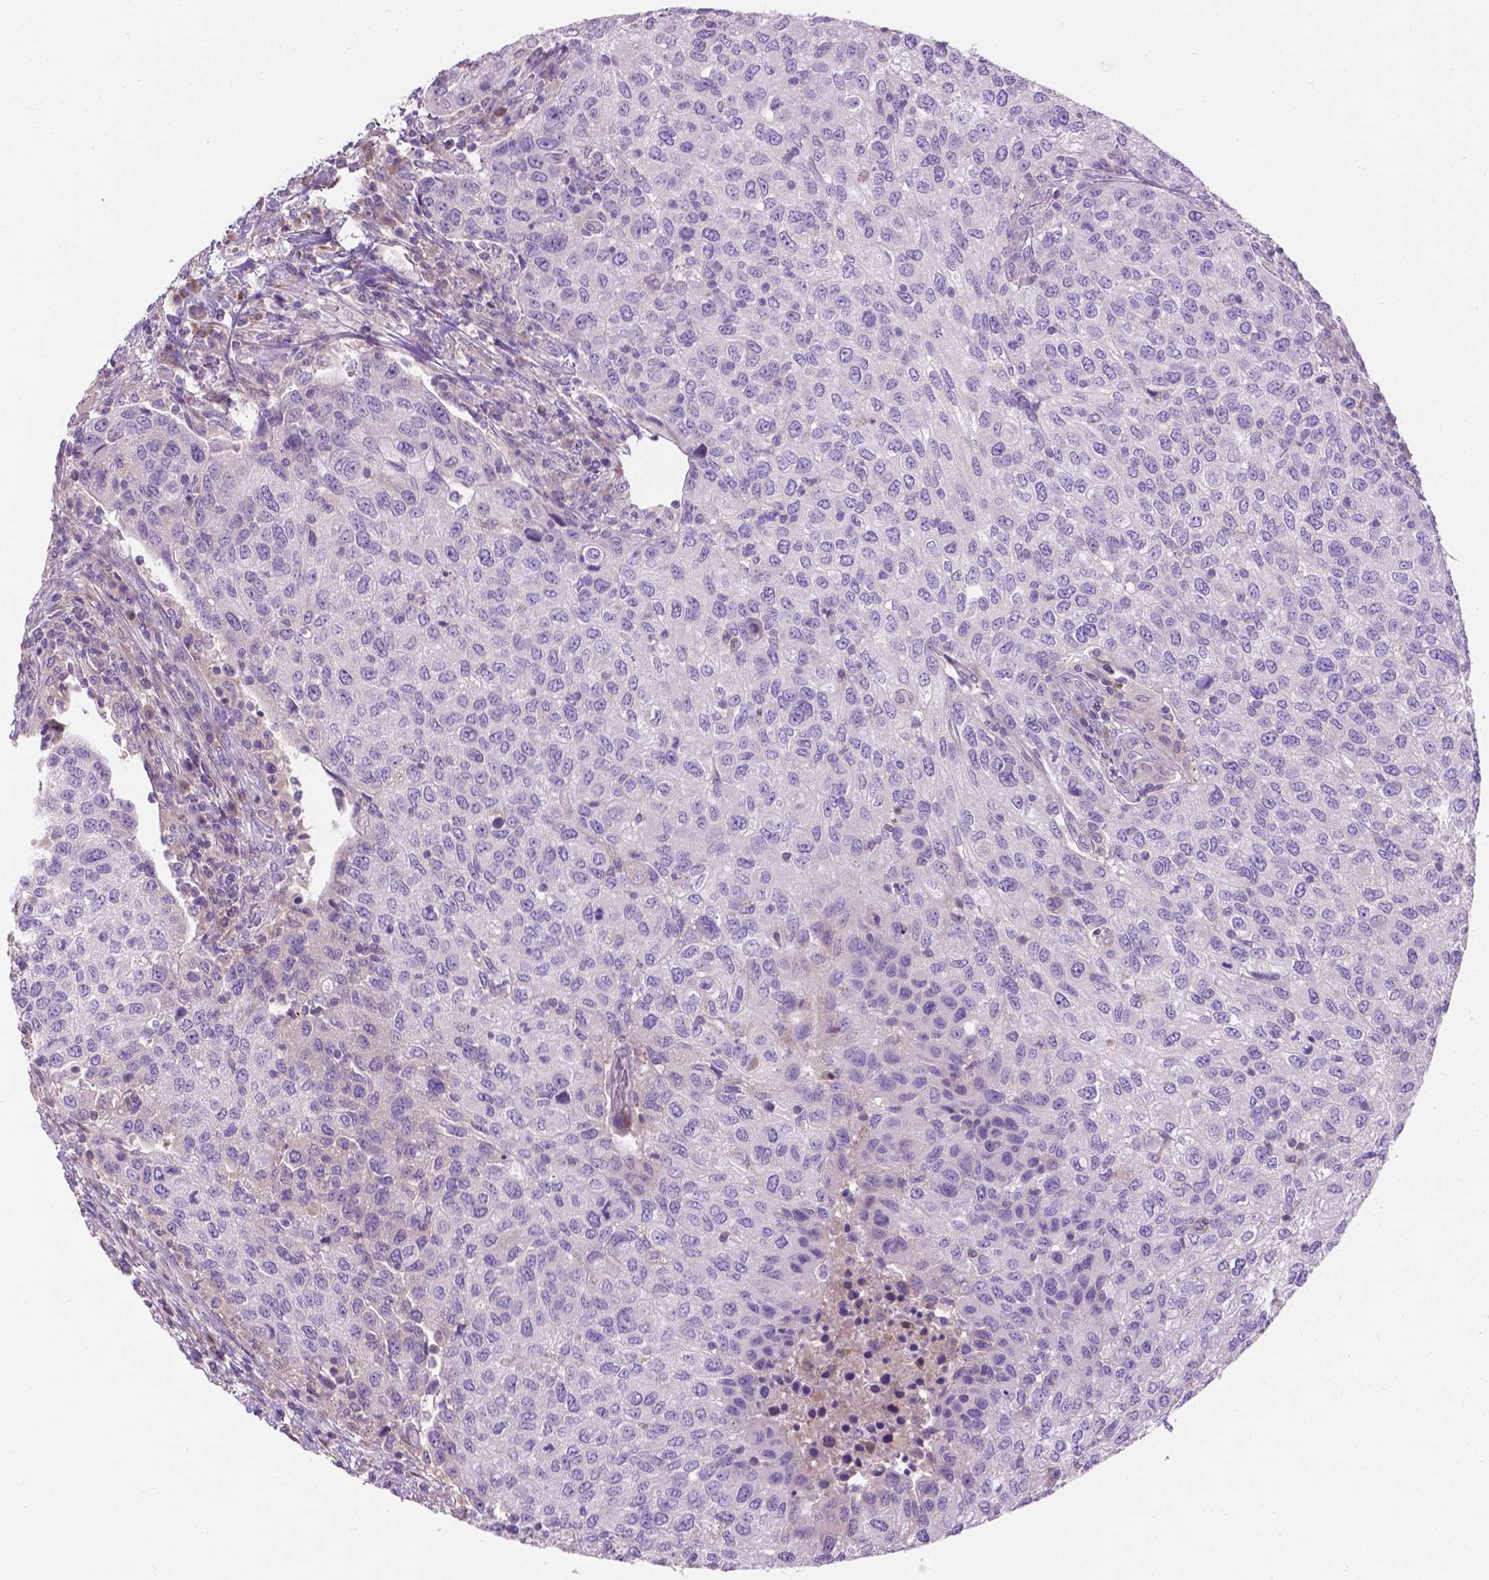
{"staining": {"intensity": "negative", "quantity": "none", "location": "none"}, "tissue": "urothelial cancer", "cell_type": "Tumor cells", "image_type": "cancer", "snomed": [{"axis": "morphology", "description": "Urothelial carcinoma, High grade"}, {"axis": "topography", "description": "Urinary bladder"}], "caption": "IHC micrograph of neoplastic tissue: human urothelial cancer stained with DAB (3,3'-diaminobenzidine) exhibits no significant protein staining in tumor cells.", "gene": "NOXO1", "patient": {"sex": "female", "age": 78}}